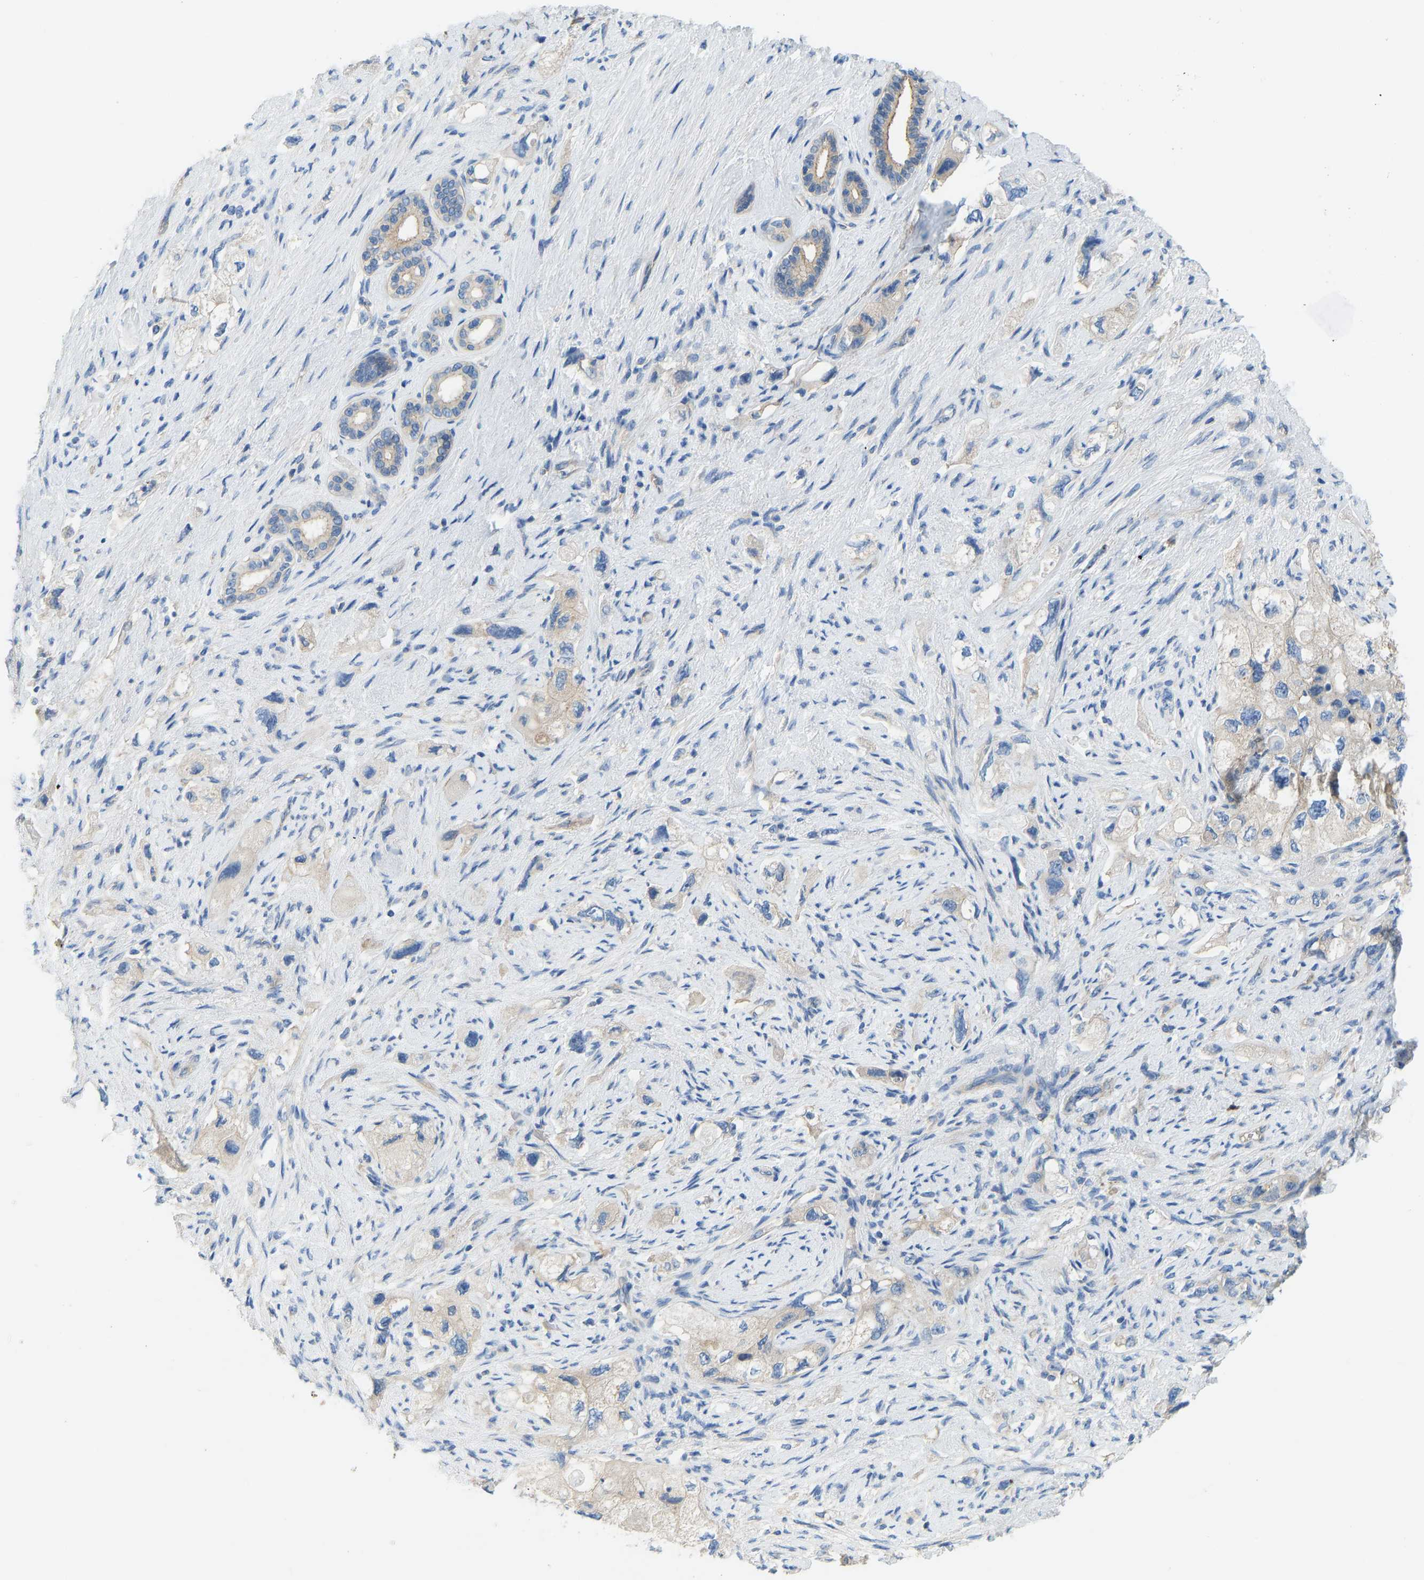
{"staining": {"intensity": "negative", "quantity": "none", "location": "none"}, "tissue": "pancreatic cancer", "cell_type": "Tumor cells", "image_type": "cancer", "snomed": [{"axis": "morphology", "description": "Adenocarcinoma, NOS"}, {"axis": "topography", "description": "Pancreas"}], "caption": "Tumor cells are negative for protein expression in human adenocarcinoma (pancreatic).", "gene": "CHAD", "patient": {"sex": "female", "age": 73}}